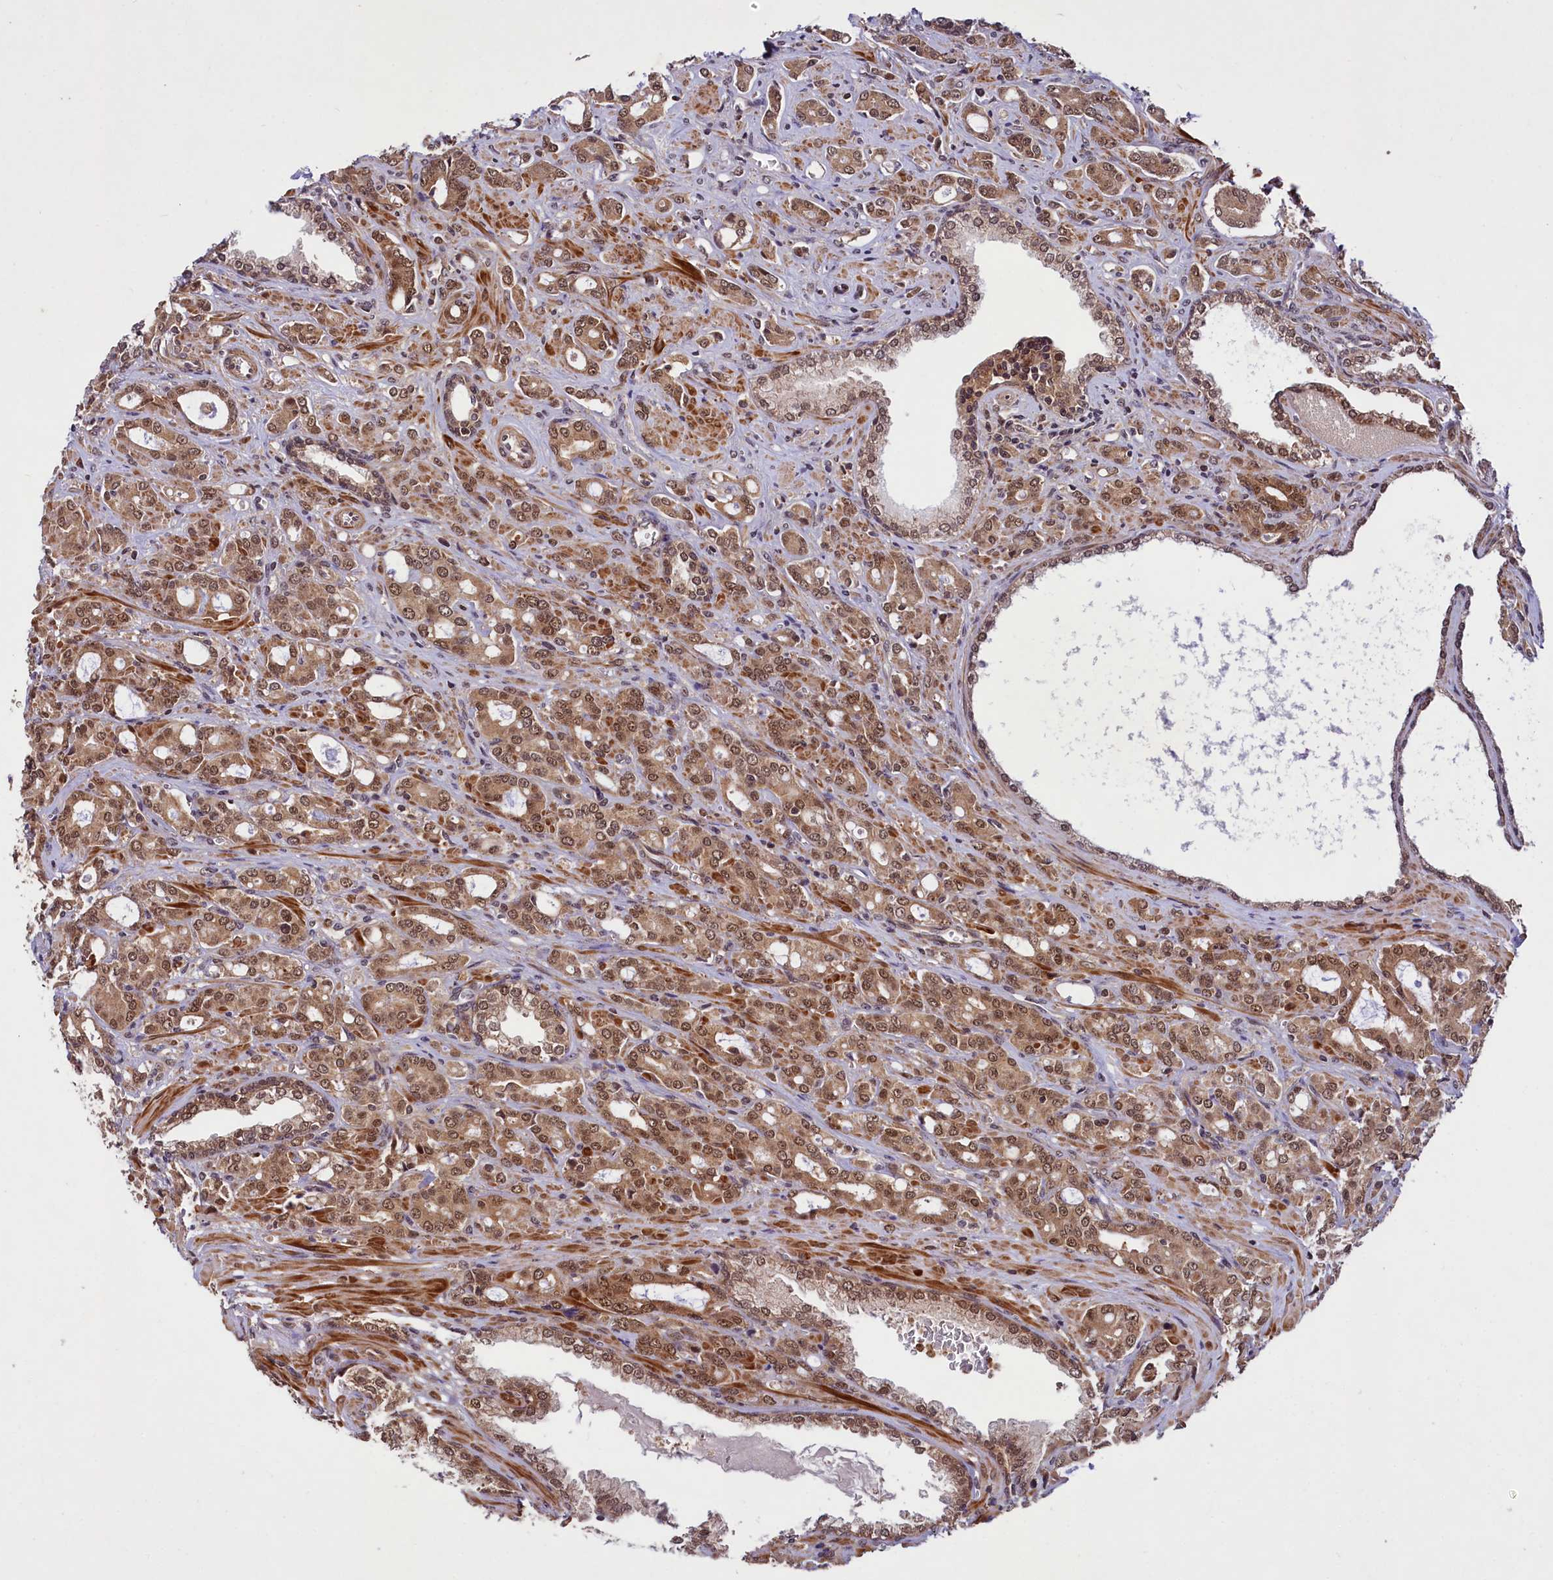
{"staining": {"intensity": "moderate", "quantity": ">75%", "location": "cytoplasmic/membranous,nuclear"}, "tissue": "prostate cancer", "cell_type": "Tumor cells", "image_type": "cancer", "snomed": [{"axis": "morphology", "description": "Adenocarcinoma, High grade"}, {"axis": "topography", "description": "Prostate"}], "caption": "High-grade adenocarcinoma (prostate) stained for a protein (brown) demonstrates moderate cytoplasmic/membranous and nuclear positive expression in about >75% of tumor cells.", "gene": "UBE3A", "patient": {"sex": "male", "age": 72}}